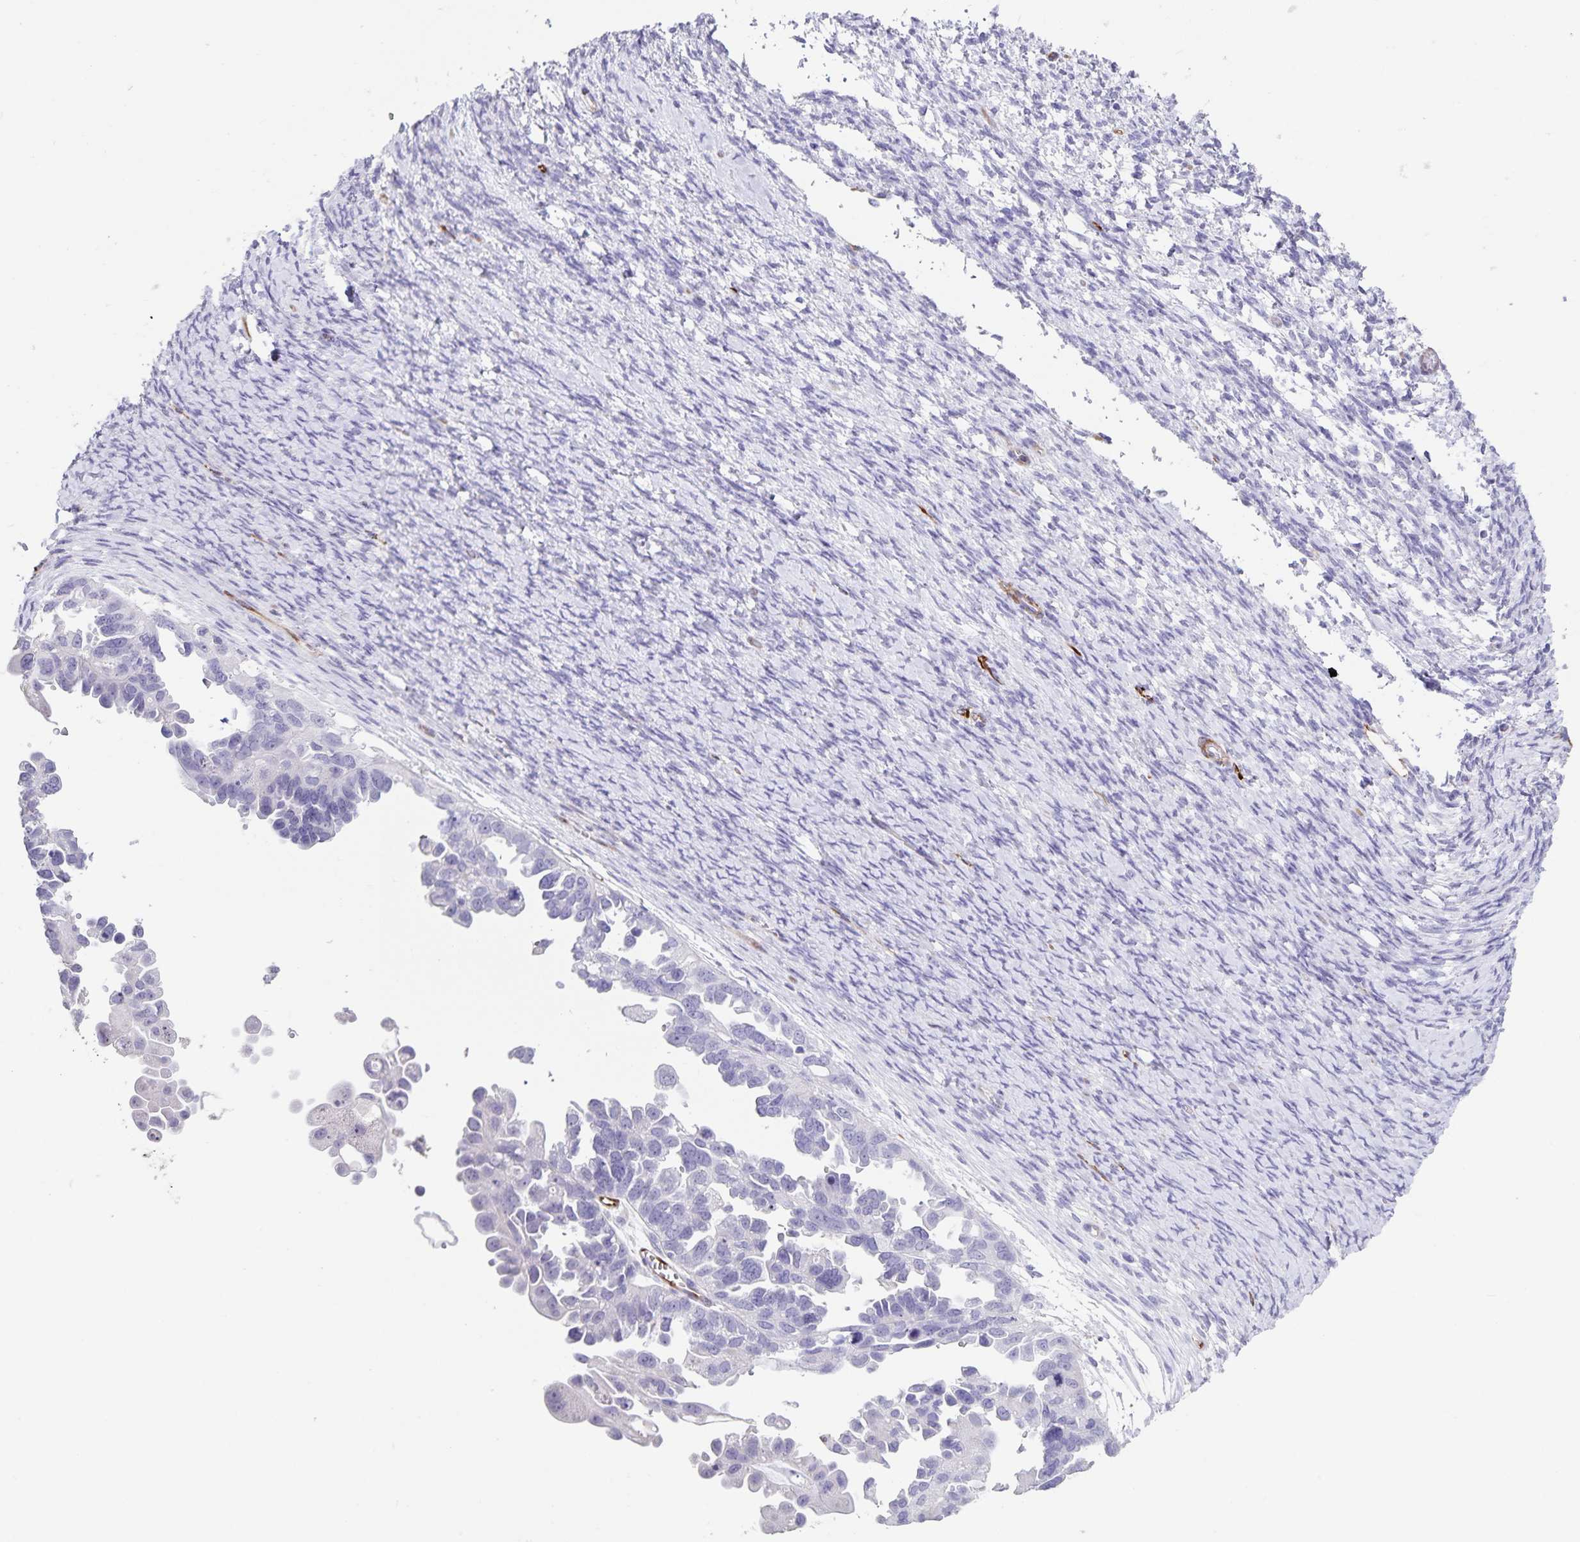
{"staining": {"intensity": "negative", "quantity": "none", "location": "none"}, "tissue": "ovarian cancer", "cell_type": "Tumor cells", "image_type": "cancer", "snomed": [{"axis": "morphology", "description": "Cystadenocarcinoma, serous, NOS"}, {"axis": "topography", "description": "Ovary"}], "caption": "DAB (3,3'-diaminobenzidine) immunohistochemical staining of ovarian cancer (serous cystadenocarcinoma) shows no significant expression in tumor cells.", "gene": "SYNM", "patient": {"sex": "female", "age": 53}}